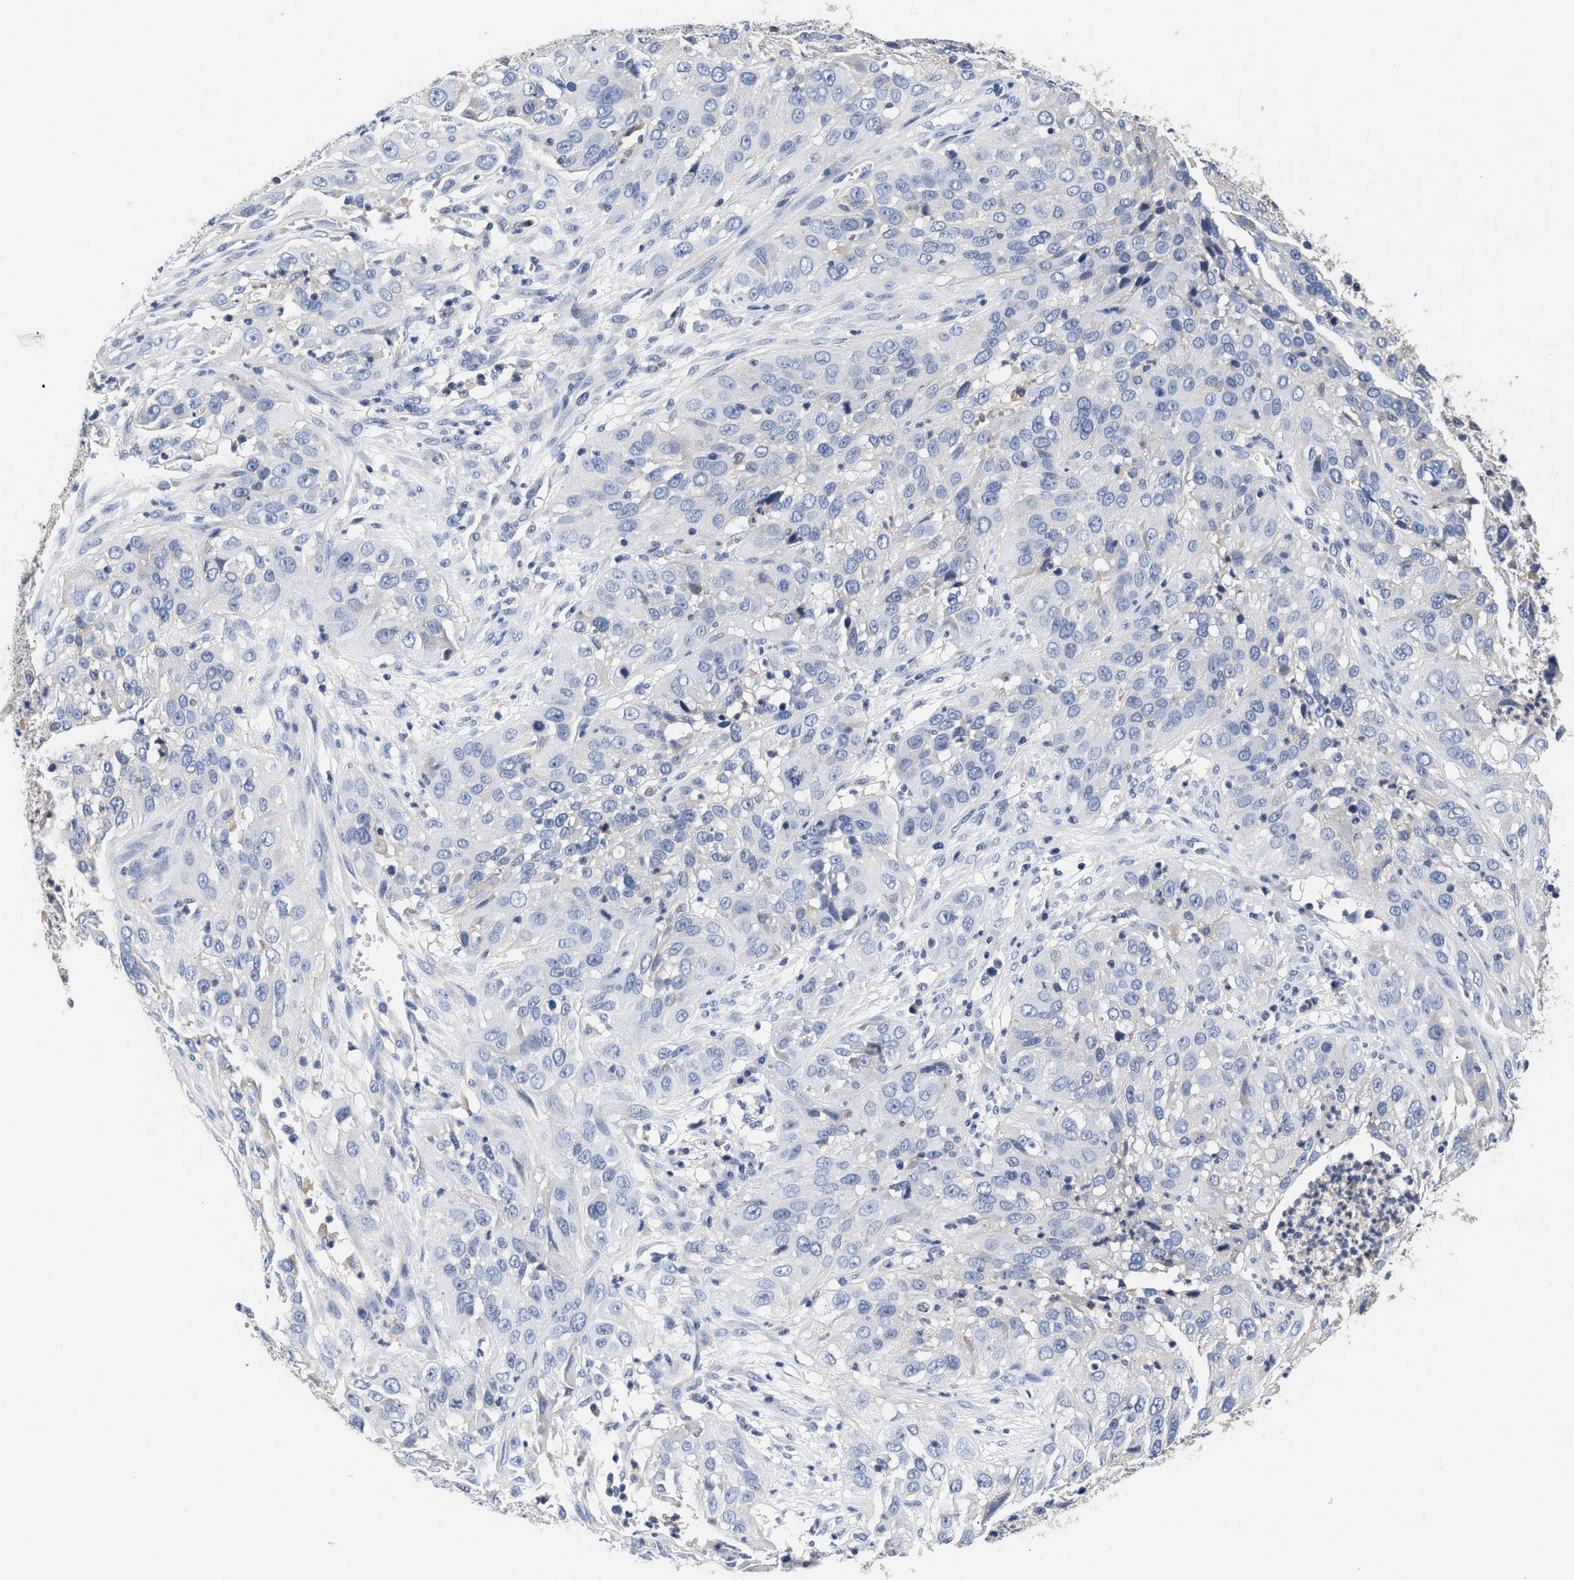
{"staining": {"intensity": "negative", "quantity": "none", "location": "none"}, "tissue": "cervical cancer", "cell_type": "Tumor cells", "image_type": "cancer", "snomed": [{"axis": "morphology", "description": "Squamous cell carcinoma, NOS"}, {"axis": "topography", "description": "Cervix"}], "caption": "Tumor cells show no significant protein positivity in cervical cancer (squamous cell carcinoma).", "gene": "GNAI3", "patient": {"sex": "female", "age": 32}}